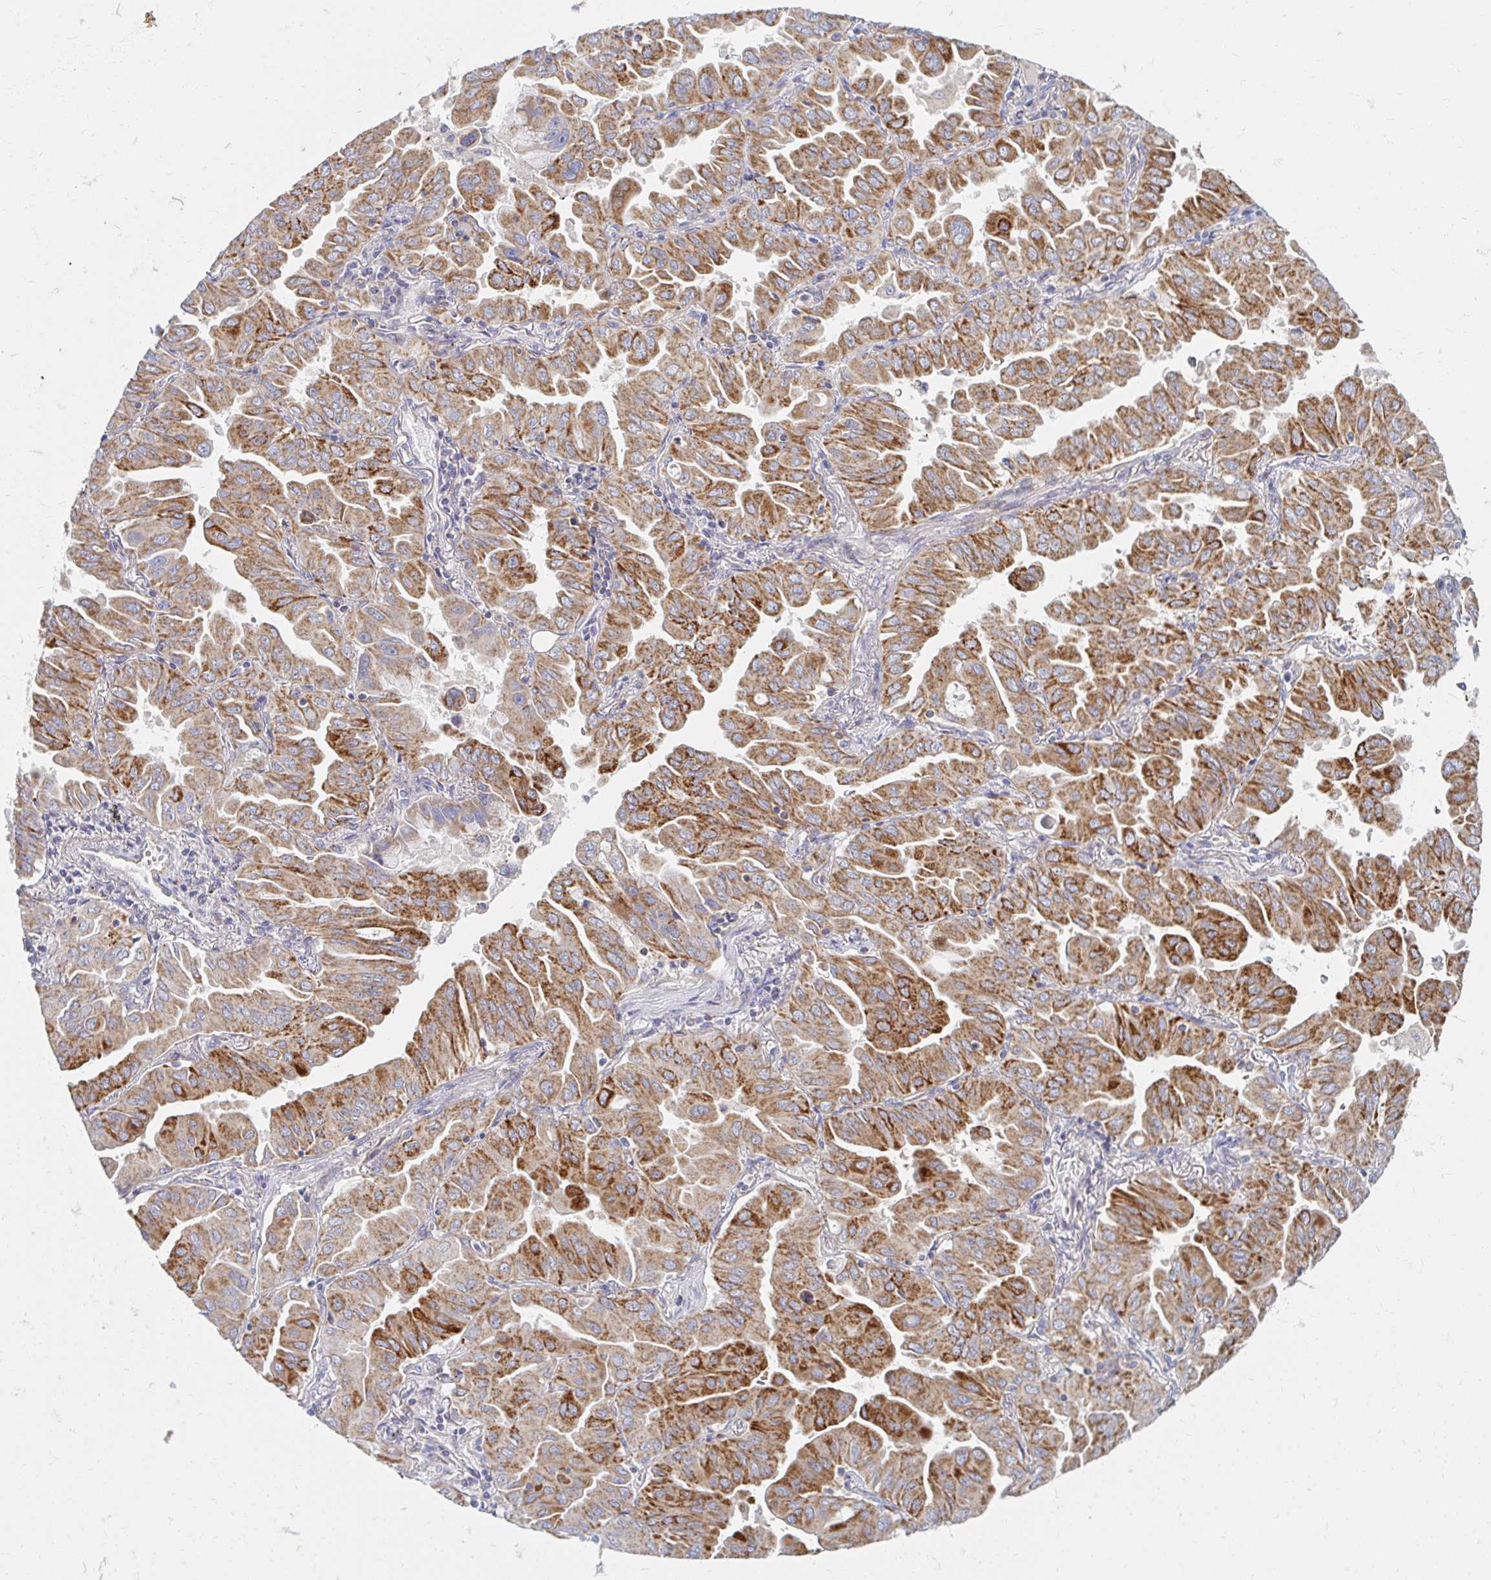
{"staining": {"intensity": "strong", "quantity": "25%-75%", "location": "cytoplasmic/membranous"}, "tissue": "lung cancer", "cell_type": "Tumor cells", "image_type": "cancer", "snomed": [{"axis": "morphology", "description": "Adenocarcinoma, NOS"}, {"axis": "topography", "description": "Lung"}], "caption": "An immunohistochemistry (IHC) image of tumor tissue is shown. Protein staining in brown highlights strong cytoplasmic/membranous positivity in lung adenocarcinoma within tumor cells. The protein of interest is shown in brown color, while the nuclei are stained blue.", "gene": "MAVS", "patient": {"sex": "male", "age": 64}}